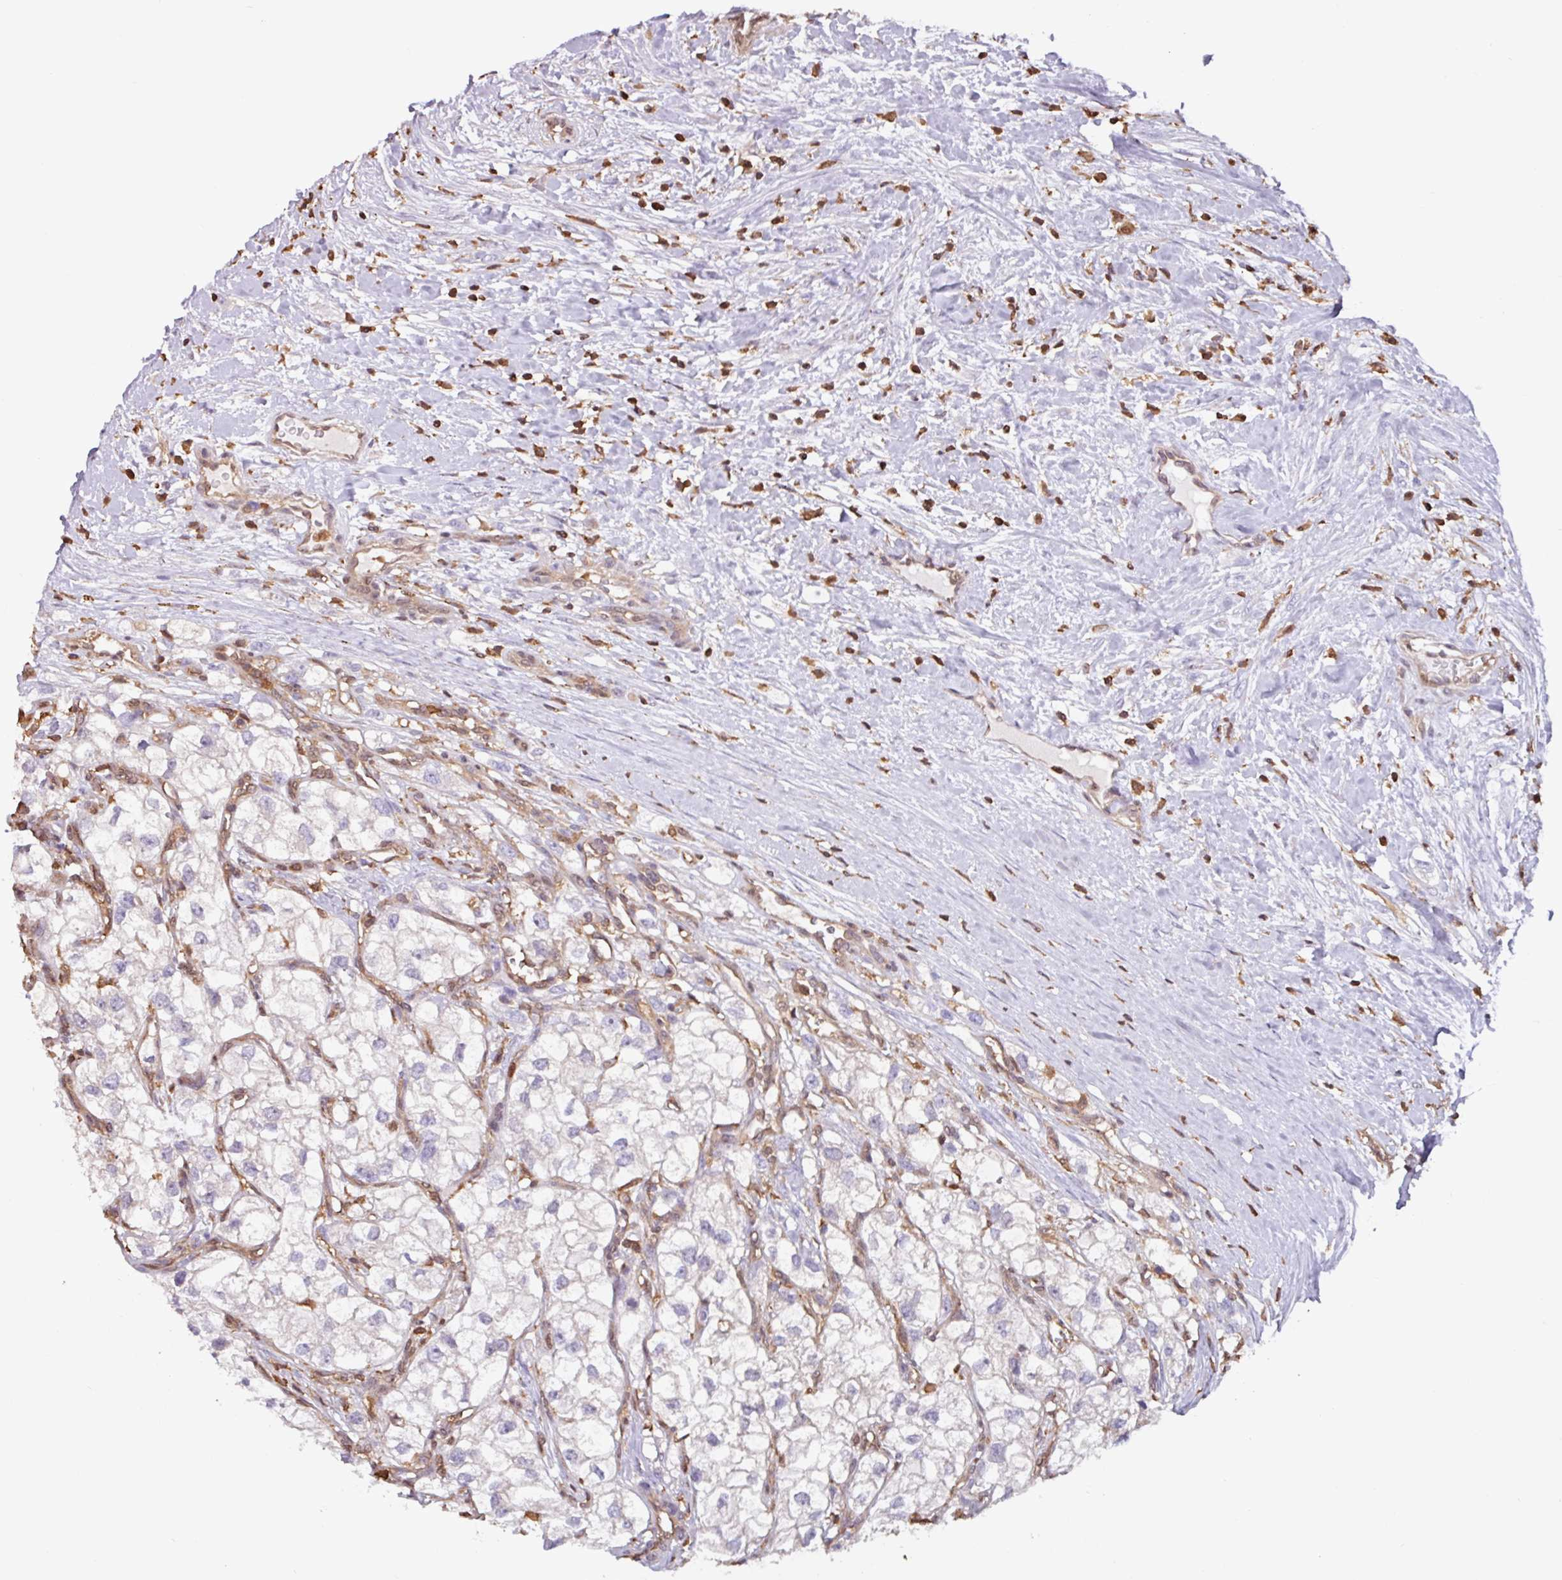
{"staining": {"intensity": "negative", "quantity": "none", "location": "none"}, "tissue": "renal cancer", "cell_type": "Tumor cells", "image_type": "cancer", "snomed": [{"axis": "morphology", "description": "Adenocarcinoma, NOS"}, {"axis": "topography", "description": "Kidney"}], "caption": "DAB (3,3'-diaminobenzidine) immunohistochemical staining of human adenocarcinoma (renal) displays no significant positivity in tumor cells.", "gene": "ARHGDIB", "patient": {"sex": "male", "age": 59}}